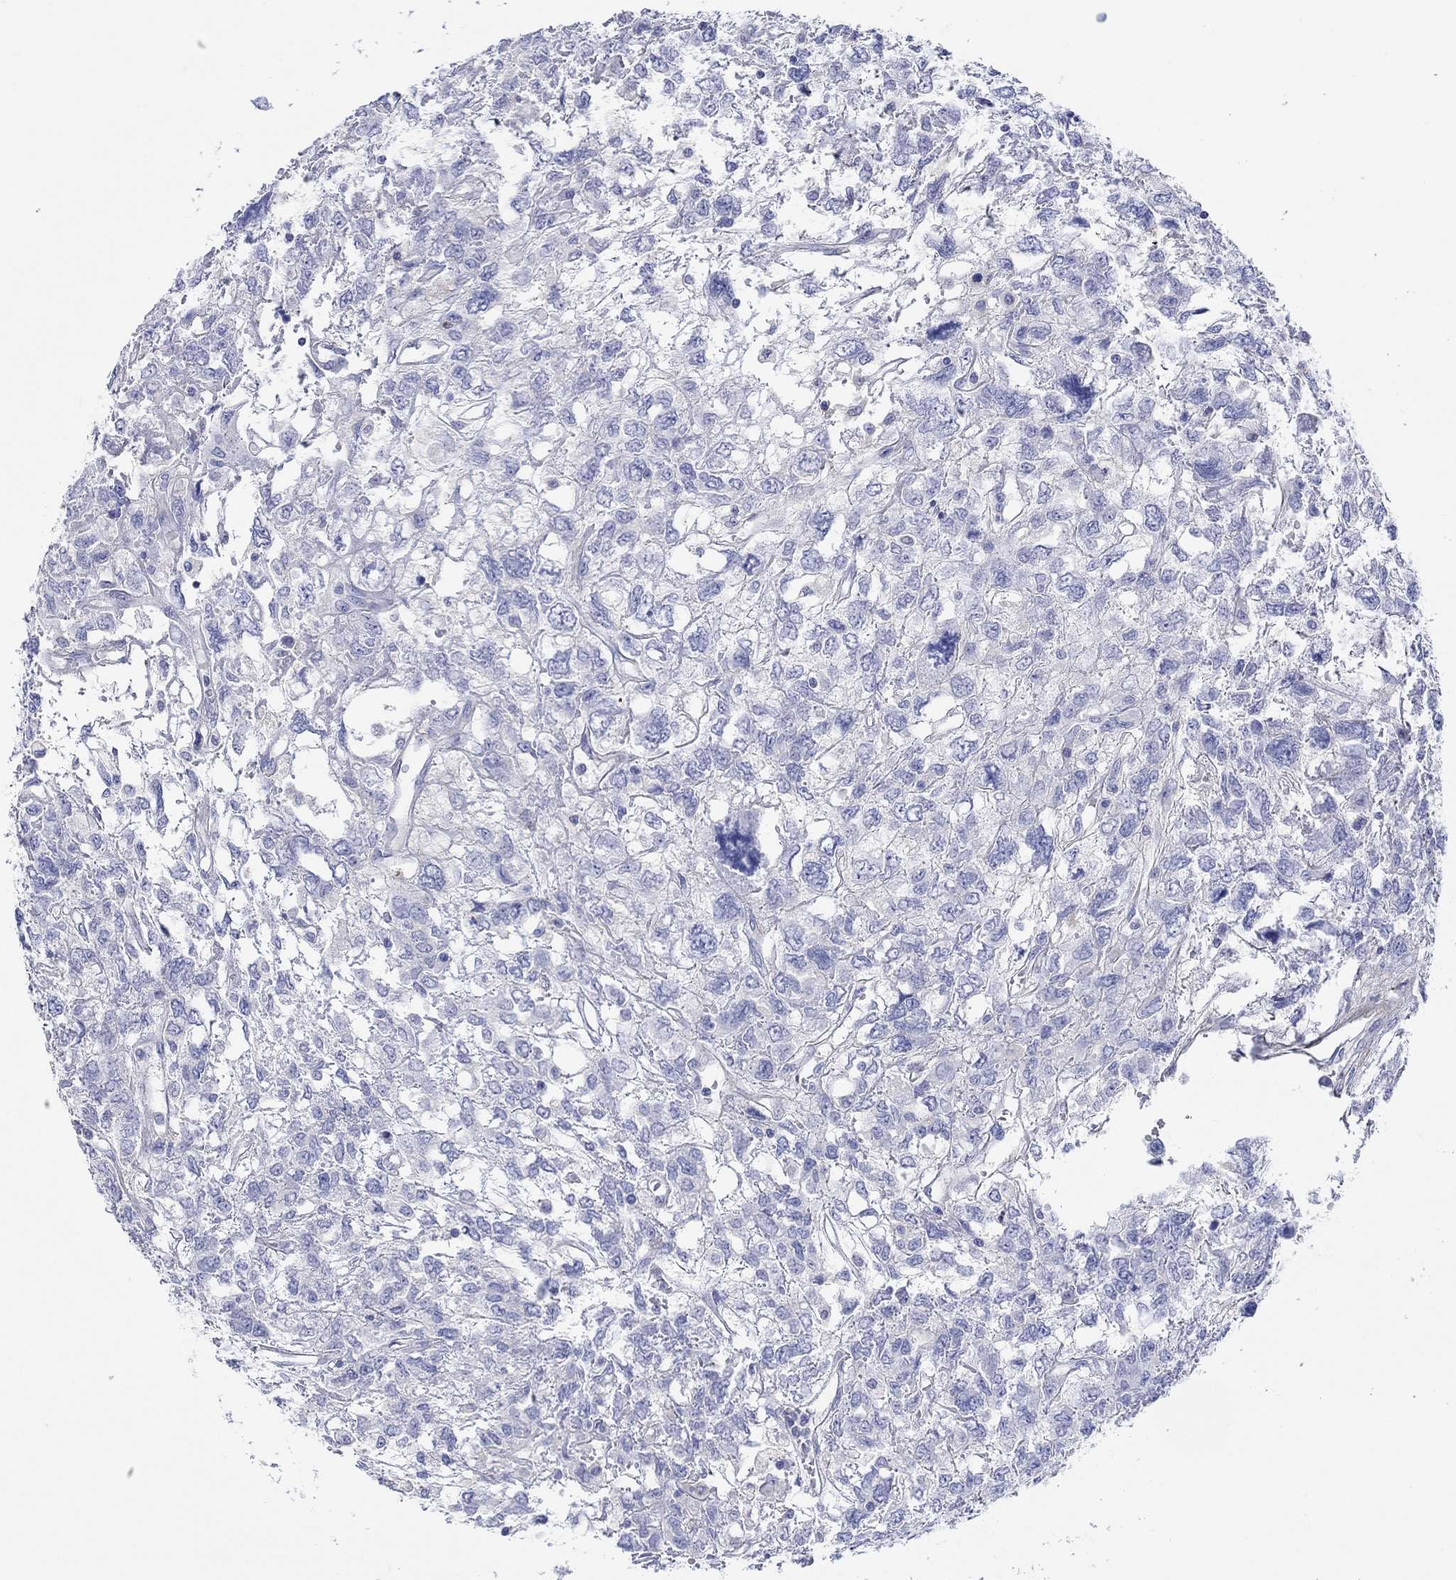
{"staining": {"intensity": "negative", "quantity": "none", "location": "none"}, "tissue": "testis cancer", "cell_type": "Tumor cells", "image_type": "cancer", "snomed": [{"axis": "morphology", "description": "Seminoma, NOS"}, {"axis": "topography", "description": "Testis"}], "caption": "IHC histopathology image of neoplastic tissue: human testis cancer stained with DAB (3,3'-diaminobenzidine) exhibits no significant protein staining in tumor cells. Brightfield microscopy of immunohistochemistry stained with DAB (3,3'-diaminobenzidine) (brown) and hematoxylin (blue), captured at high magnification.", "gene": "PPIL6", "patient": {"sex": "male", "age": 52}}